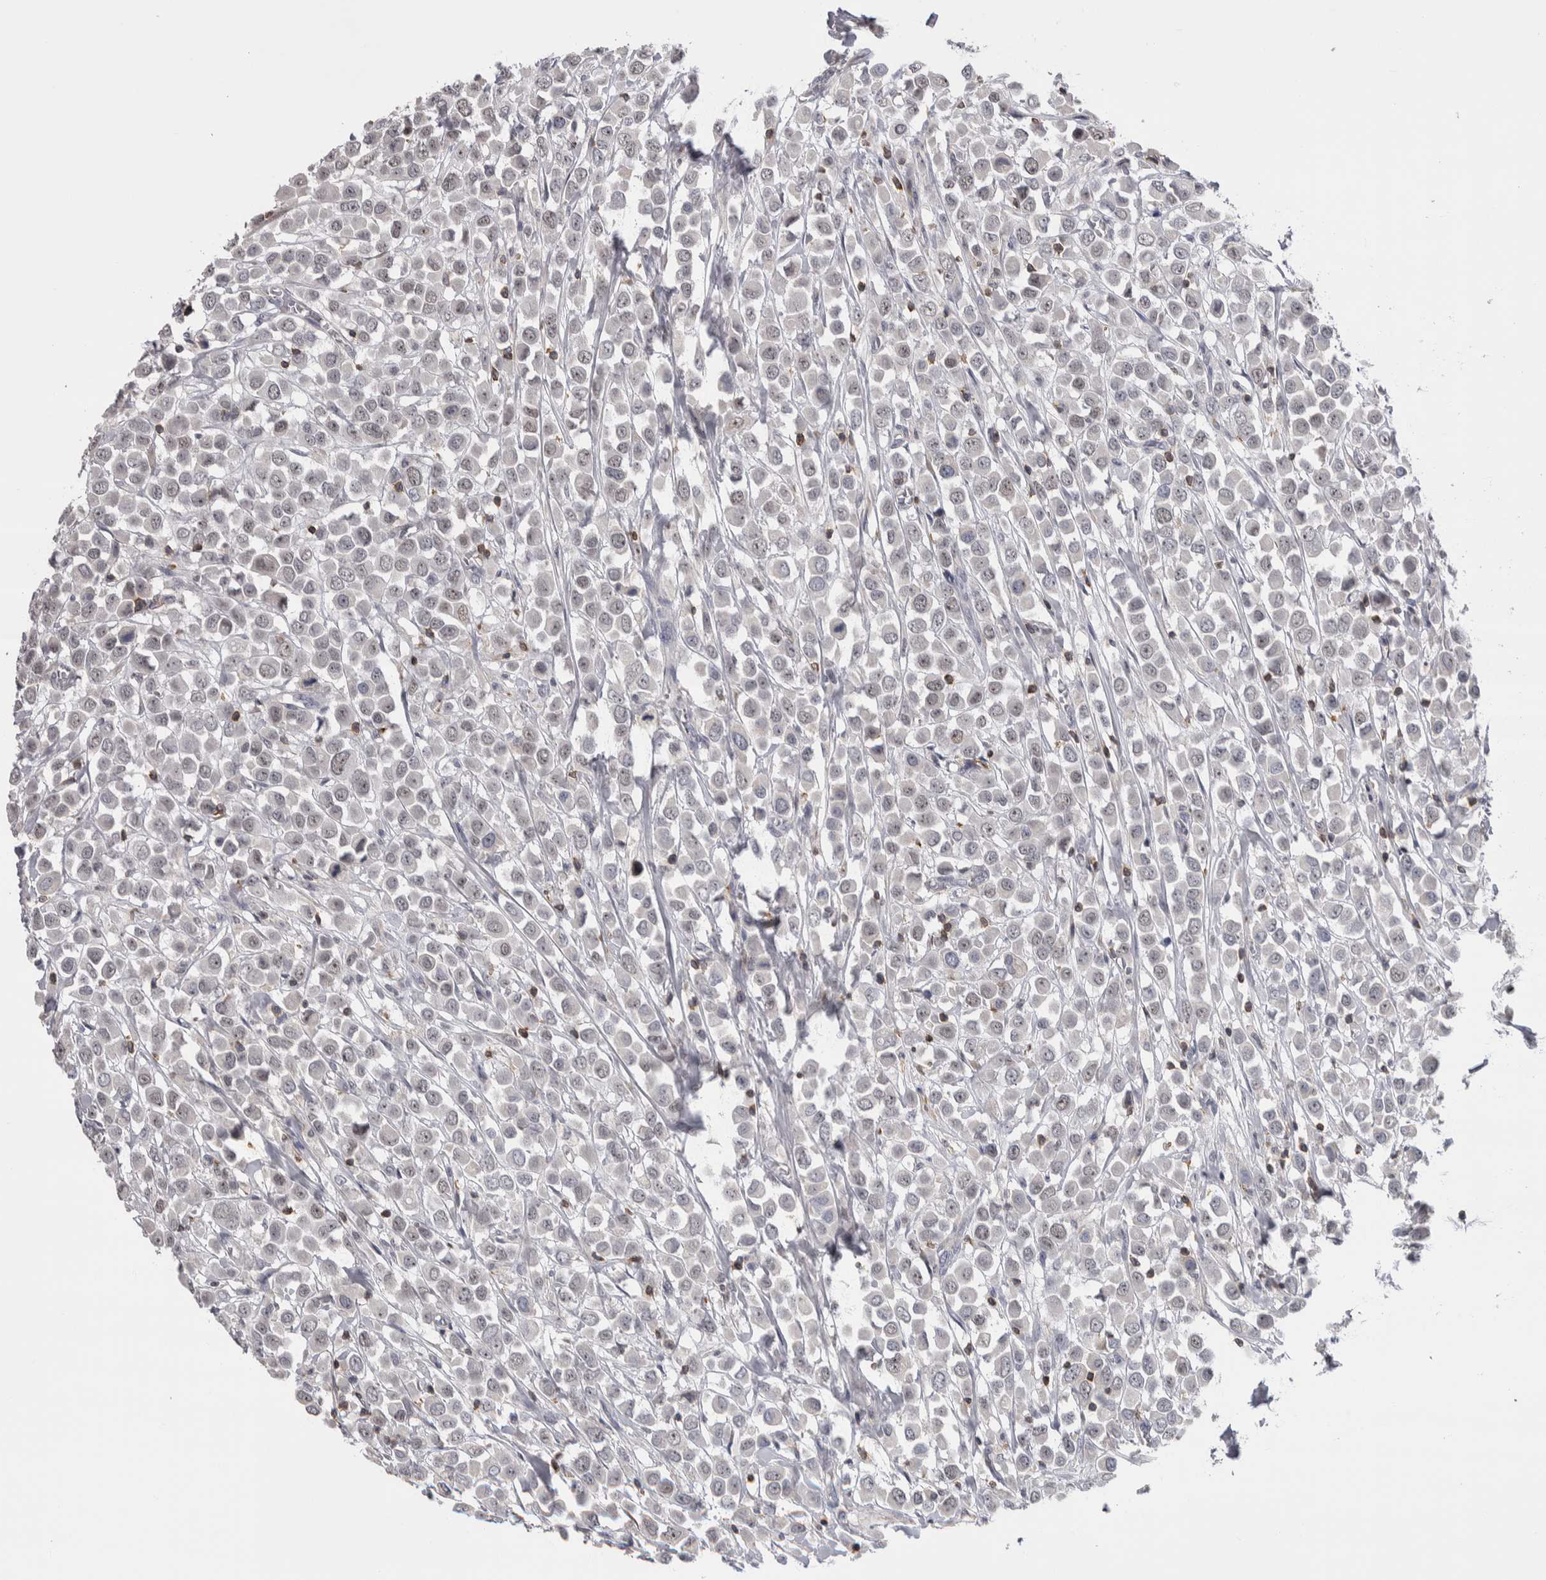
{"staining": {"intensity": "weak", "quantity": ">75%", "location": "nuclear"}, "tissue": "breast cancer", "cell_type": "Tumor cells", "image_type": "cancer", "snomed": [{"axis": "morphology", "description": "Duct carcinoma"}, {"axis": "topography", "description": "Breast"}], "caption": "Protein analysis of breast cancer (invasive ductal carcinoma) tissue demonstrates weak nuclear expression in about >75% of tumor cells. The staining was performed using DAB (3,3'-diaminobenzidine) to visualize the protein expression in brown, while the nuclei were stained in blue with hematoxylin (Magnification: 20x).", "gene": "CEP295NL", "patient": {"sex": "female", "age": 61}}